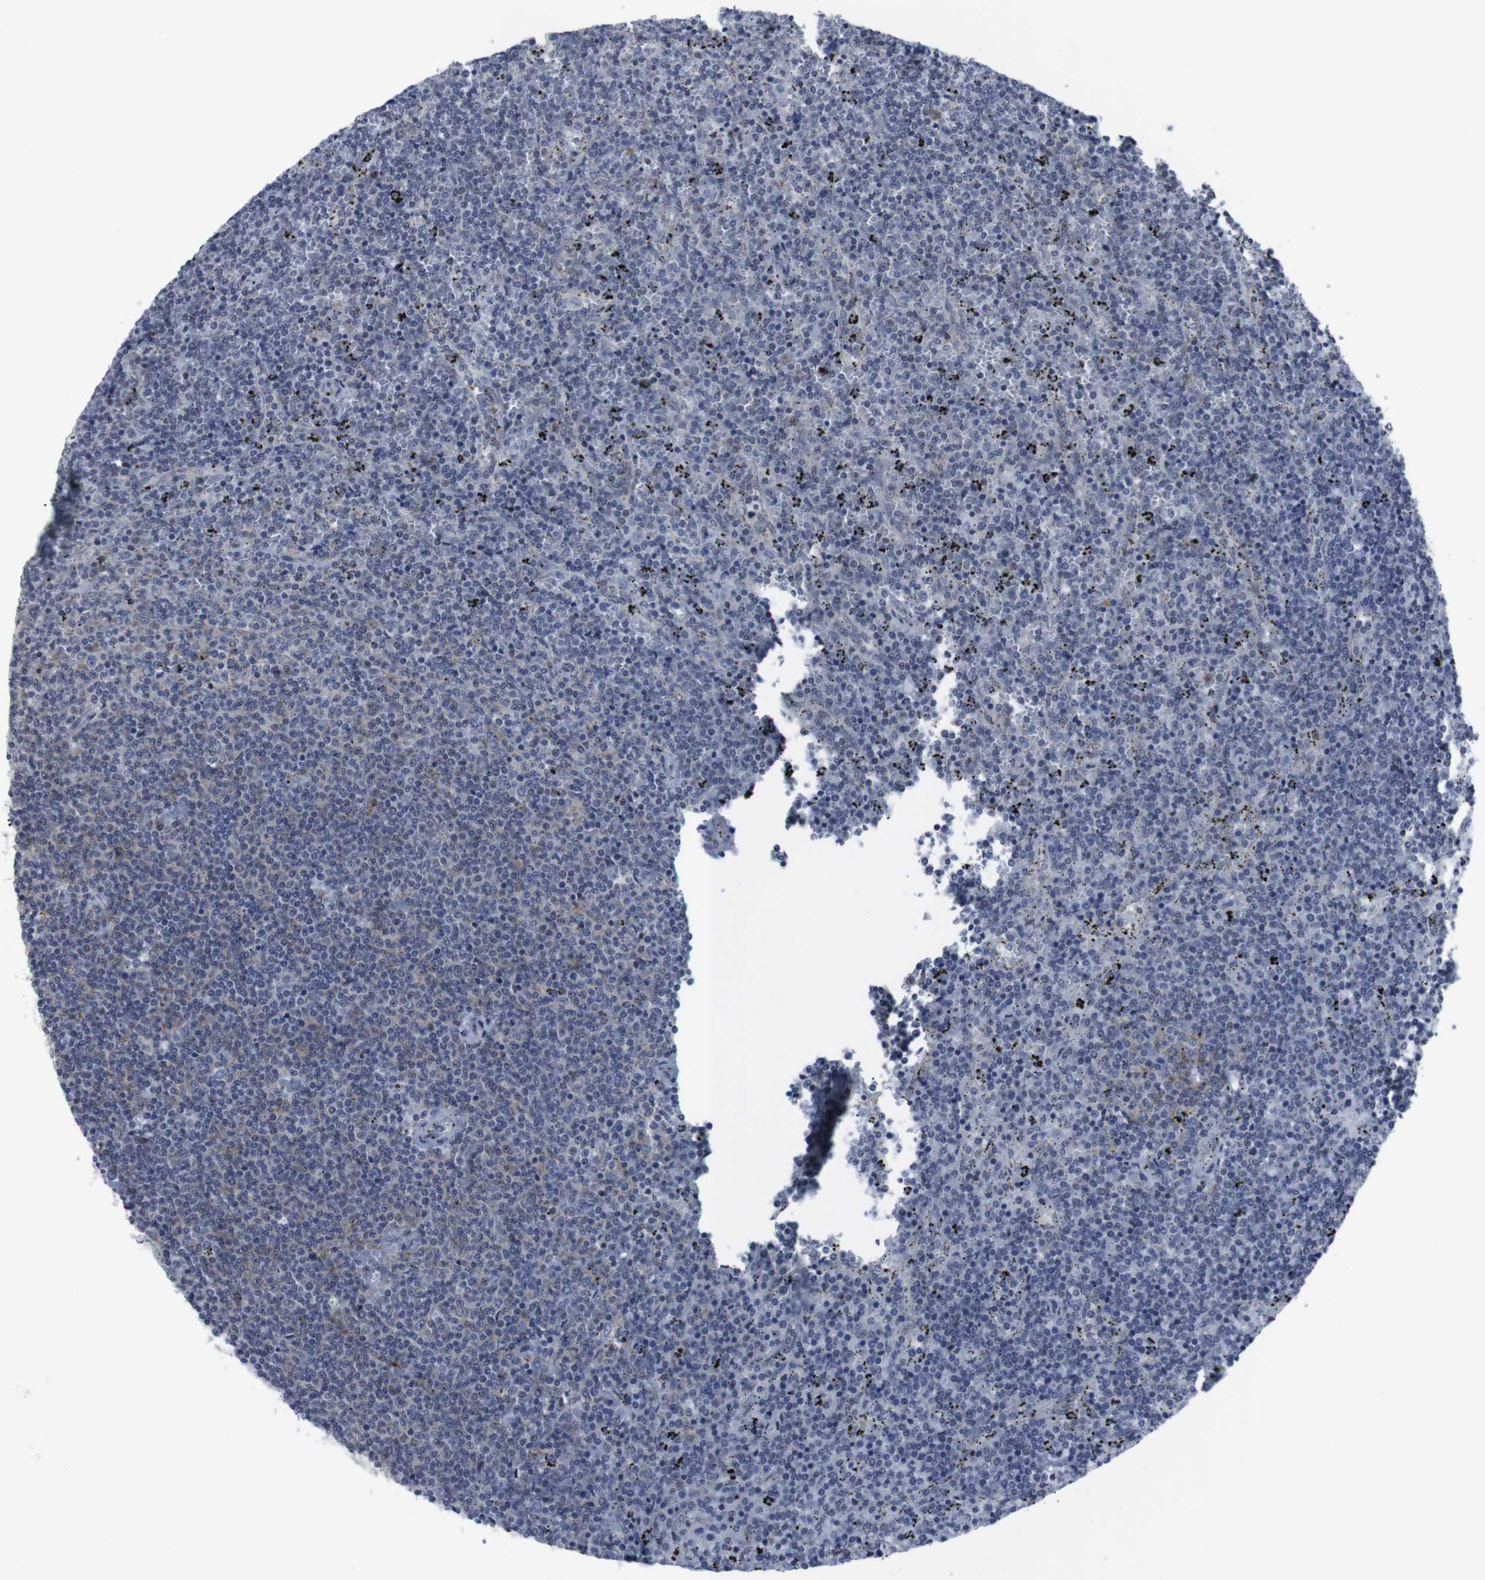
{"staining": {"intensity": "weak", "quantity": "25%-75%", "location": "cytoplasmic/membranous"}, "tissue": "lymphoma", "cell_type": "Tumor cells", "image_type": "cancer", "snomed": [{"axis": "morphology", "description": "Malignant lymphoma, non-Hodgkin's type, Low grade"}, {"axis": "topography", "description": "Spleen"}], "caption": "Lymphoma stained with a protein marker shows weak staining in tumor cells.", "gene": "GEMIN2", "patient": {"sex": "female", "age": 50}}